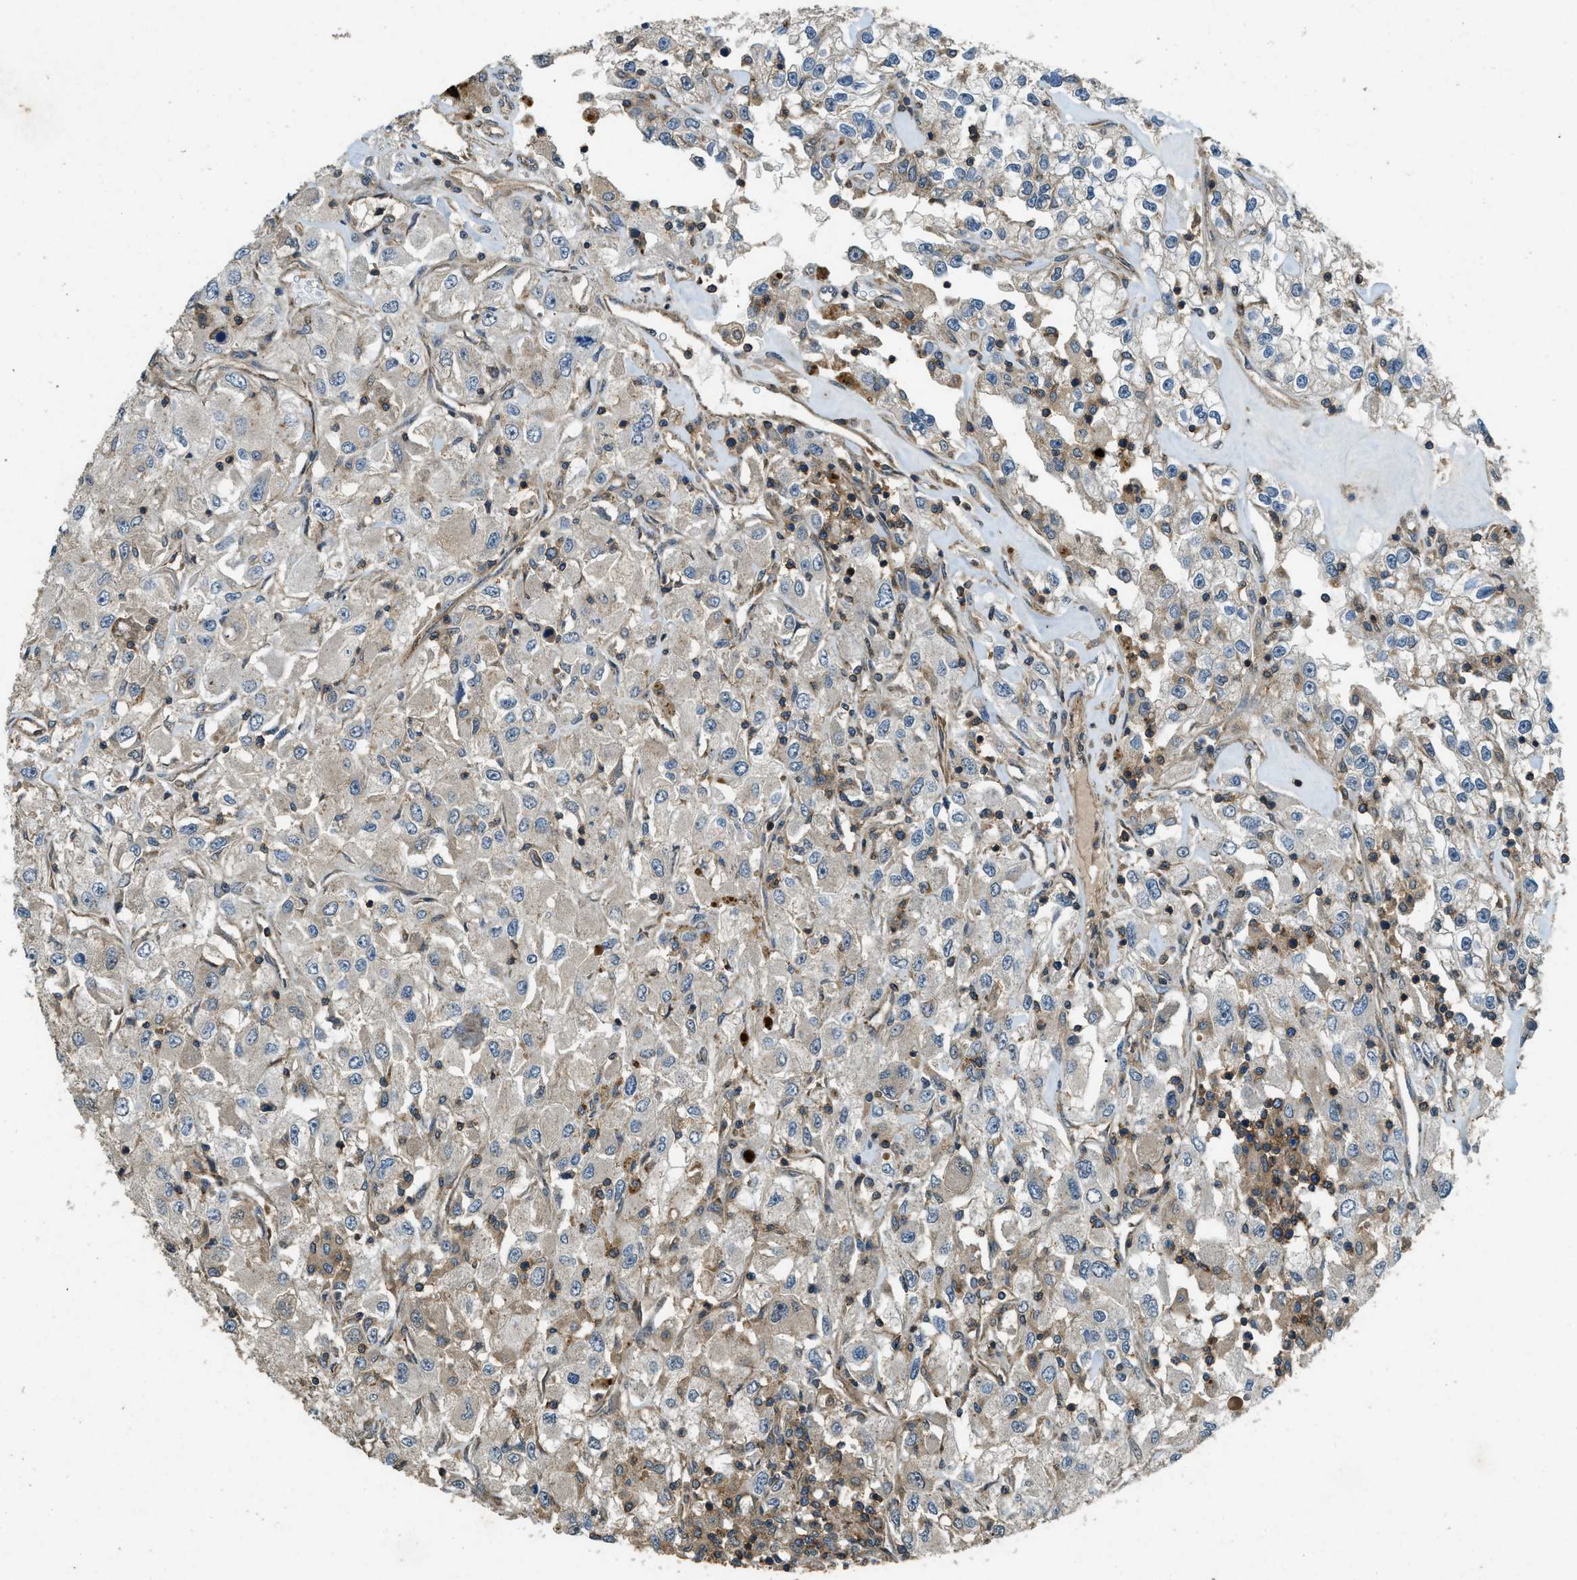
{"staining": {"intensity": "weak", "quantity": "<25%", "location": "cytoplasmic/membranous"}, "tissue": "renal cancer", "cell_type": "Tumor cells", "image_type": "cancer", "snomed": [{"axis": "morphology", "description": "Adenocarcinoma, NOS"}, {"axis": "topography", "description": "Kidney"}], "caption": "Immunohistochemistry (IHC) of adenocarcinoma (renal) displays no staining in tumor cells.", "gene": "ATP8B1", "patient": {"sex": "female", "age": 52}}